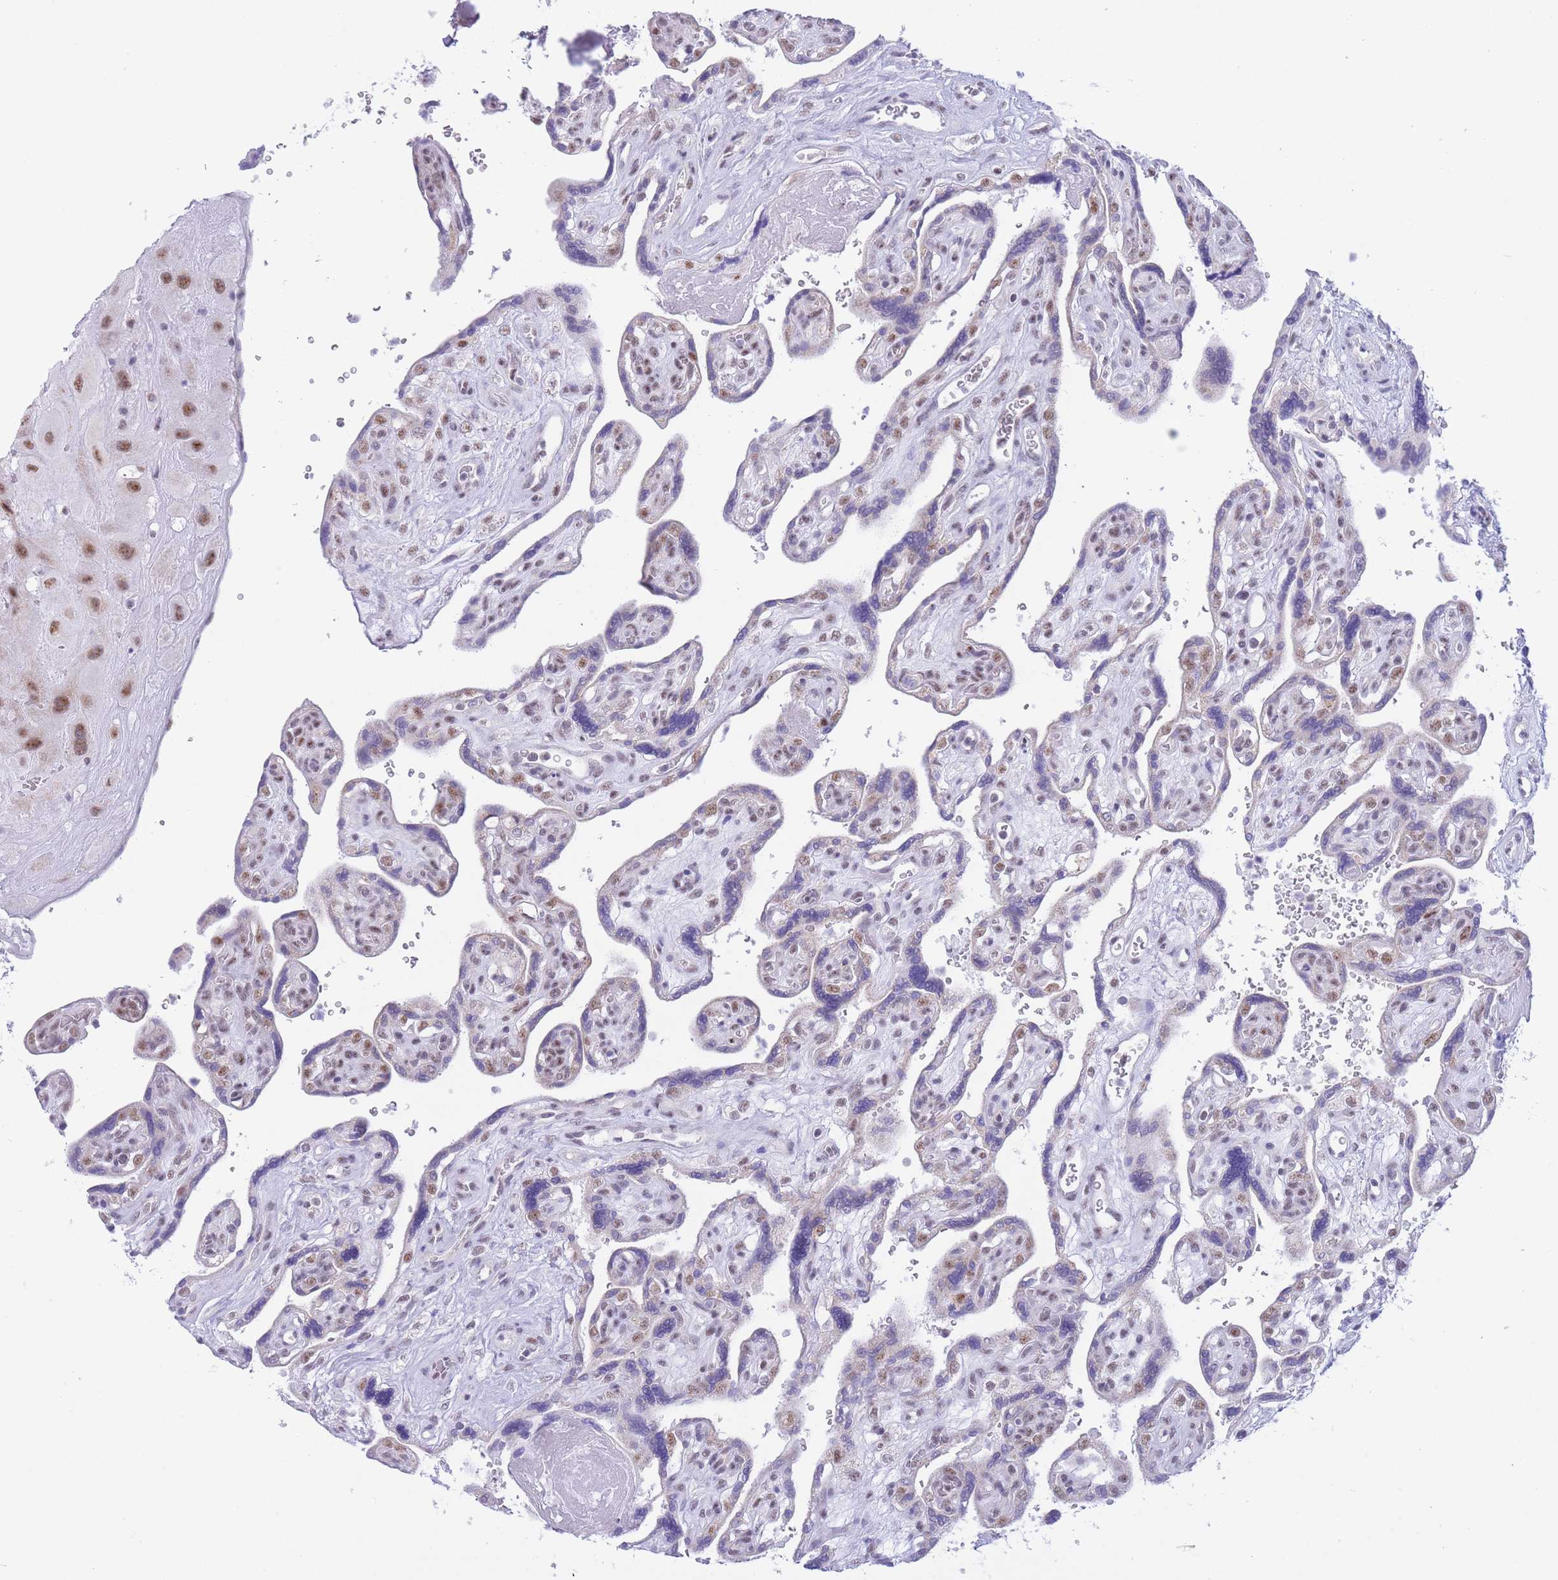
{"staining": {"intensity": "moderate", "quantity": ">75%", "location": "nuclear"}, "tissue": "placenta", "cell_type": "Decidual cells", "image_type": "normal", "snomed": [{"axis": "morphology", "description": "Normal tissue, NOS"}, {"axis": "topography", "description": "Placenta"}], "caption": "High-power microscopy captured an immunohistochemistry (IHC) micrograph of unremarkable placenta, revealing moderate nuclear staining in about >75% of decidual cells.", "gene": "CYP2B6", "patient": {"sex": "female", "age": 39}}